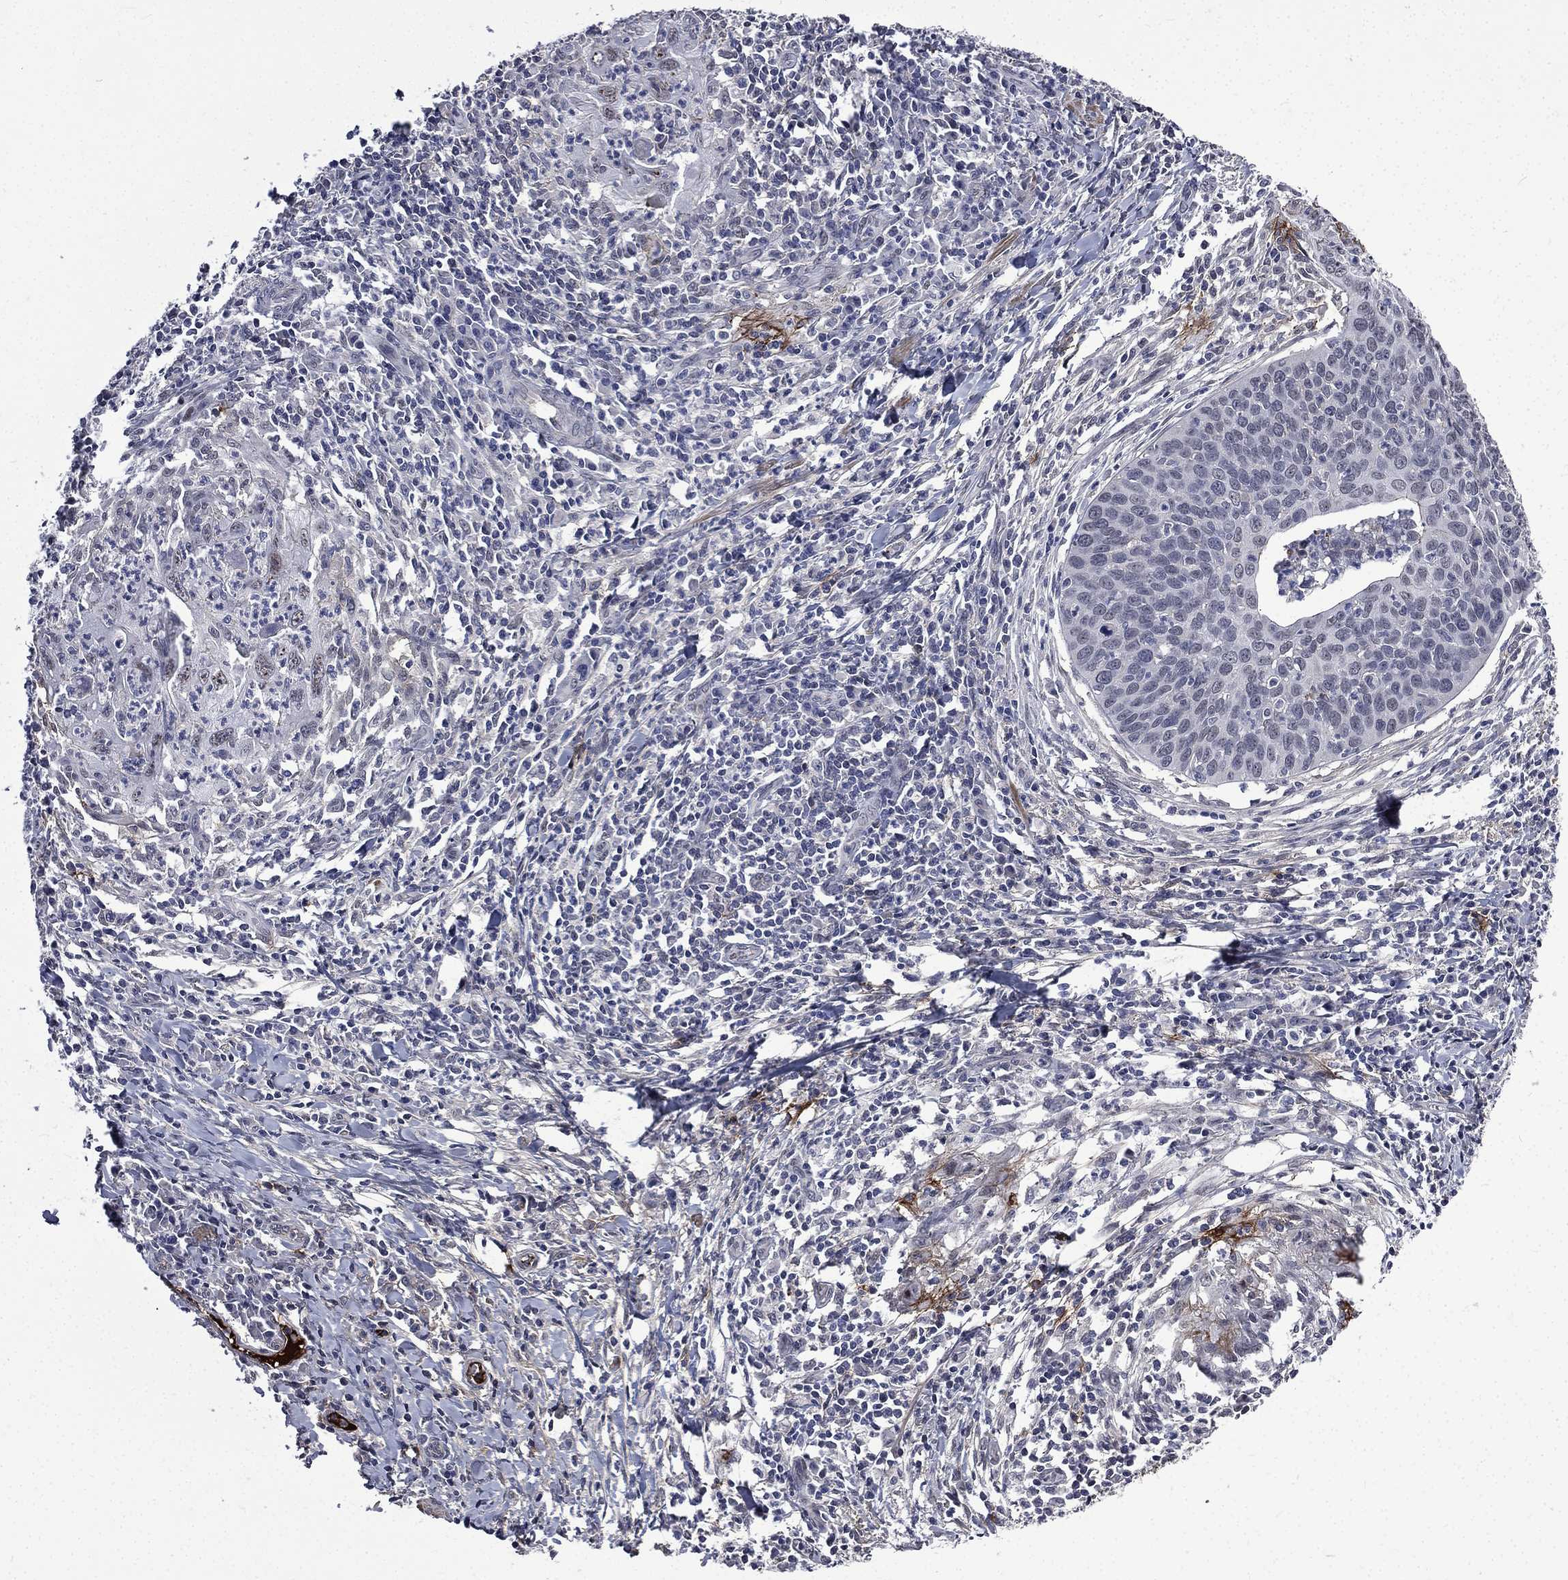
{"staining": {"intensity": "negative", "quantity": "none", "location": "none"}, "tissue": "cervical cancer", "cell_type": "Tumor cells", "image_type": "cancer", "snomed": [{"axis": "morphology", "description": "Squamous cell carcinoma, NOS"}, {"axis": "topography", "description": "Cervix"}], "caption": "Immunohistochemistry of cervical squamous cell carcinoma displays no staining in tumor cells. Nuclei are stained in blue.", "gene": "FGG", "patient": {"sex": "female", "age": 26}}